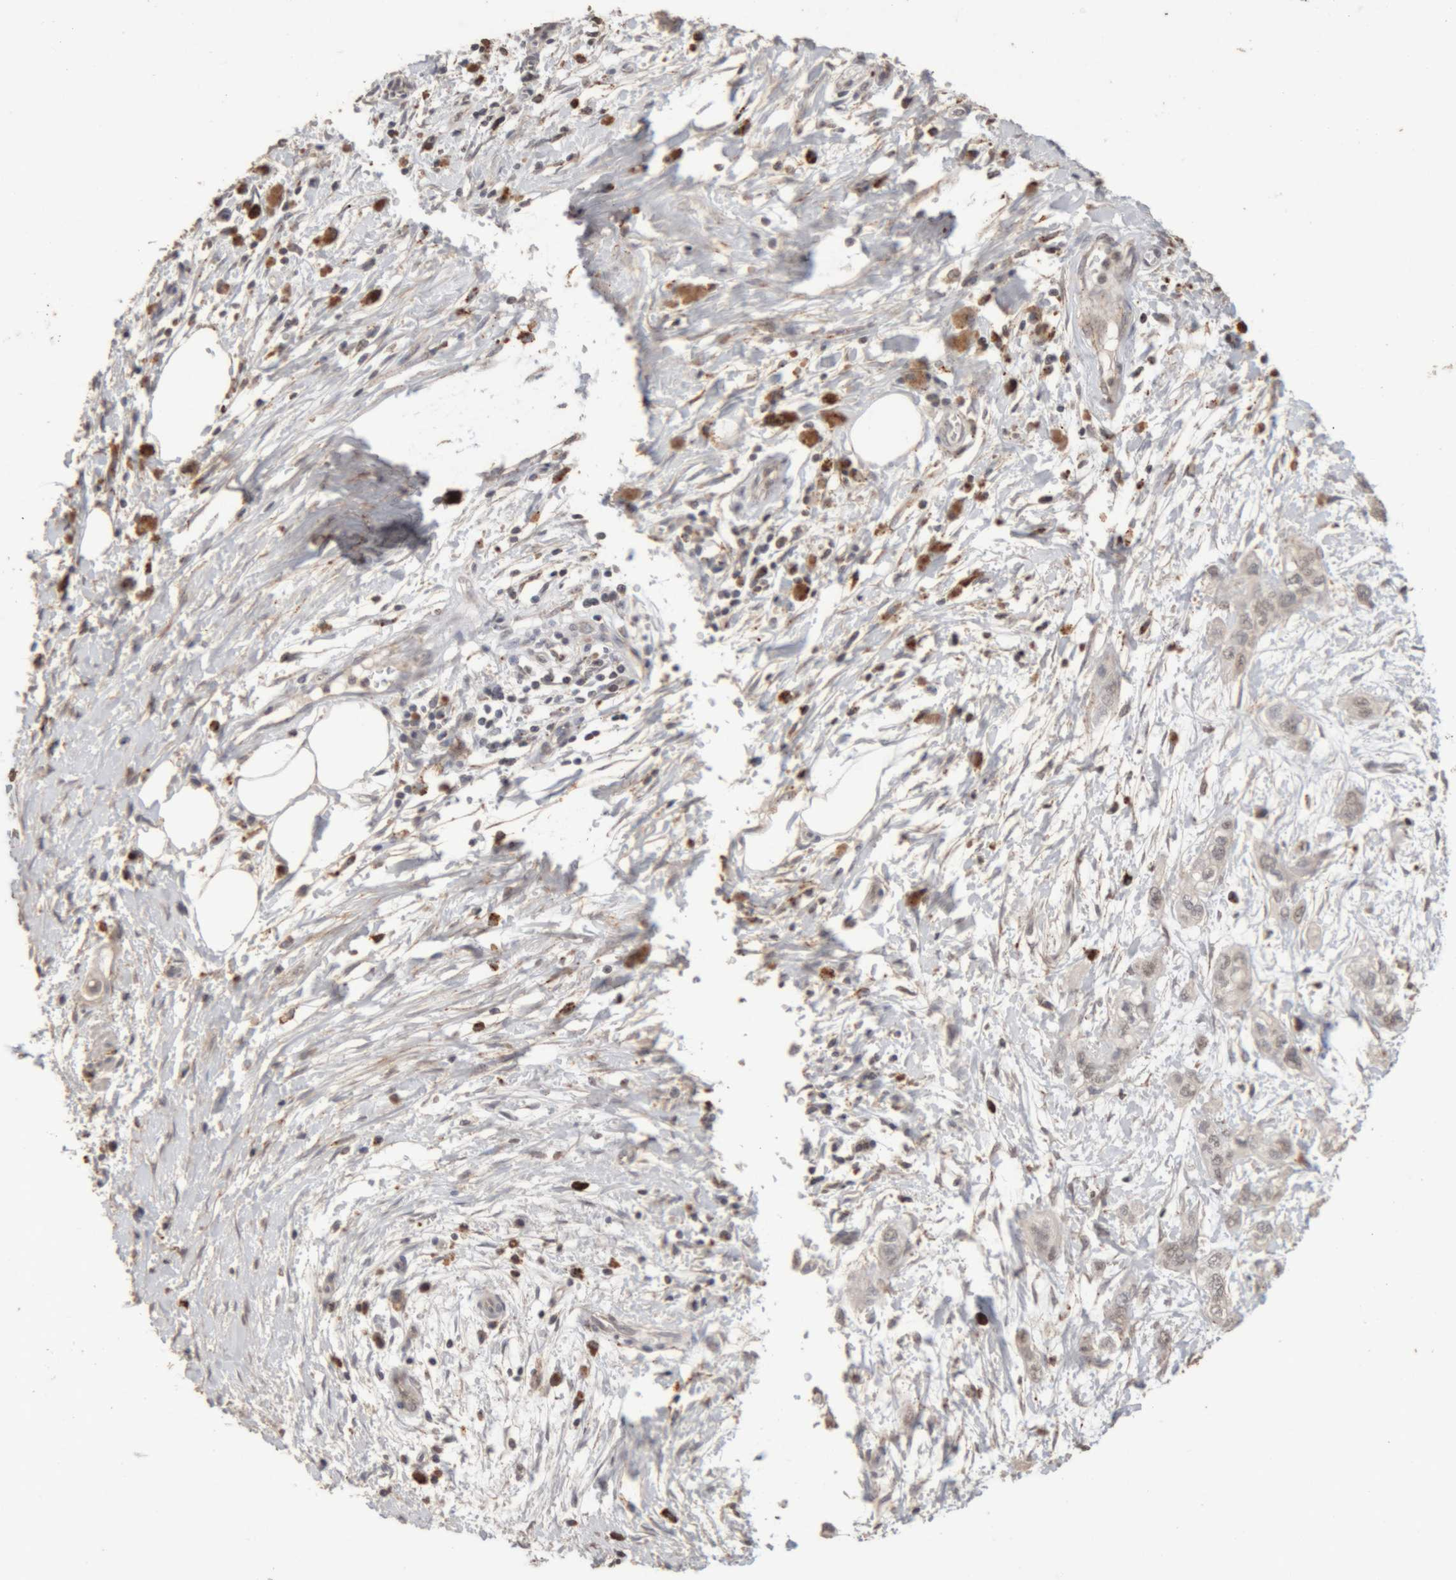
{"staining": {"intensity": "weak", "quantity": "25%-75%", "location": "nuclear"}, "tissue": "pancreatic cancer", "cell_type": "Tumor cells", "image_type": "cancer", "snomed": [{"axis": "morphology", "description": "Adenocarcinoma, NOS"}, {"axis": "topography", "description": "Pancreas"}], "caption": "About 25%-75% of tumor cells in pancreatic cancer reveal weak nuclear protein staining as visualized by brown immunohistochemical staining.", "gene": "ARSA", "patient": {"sex": "male", "age": 74}}